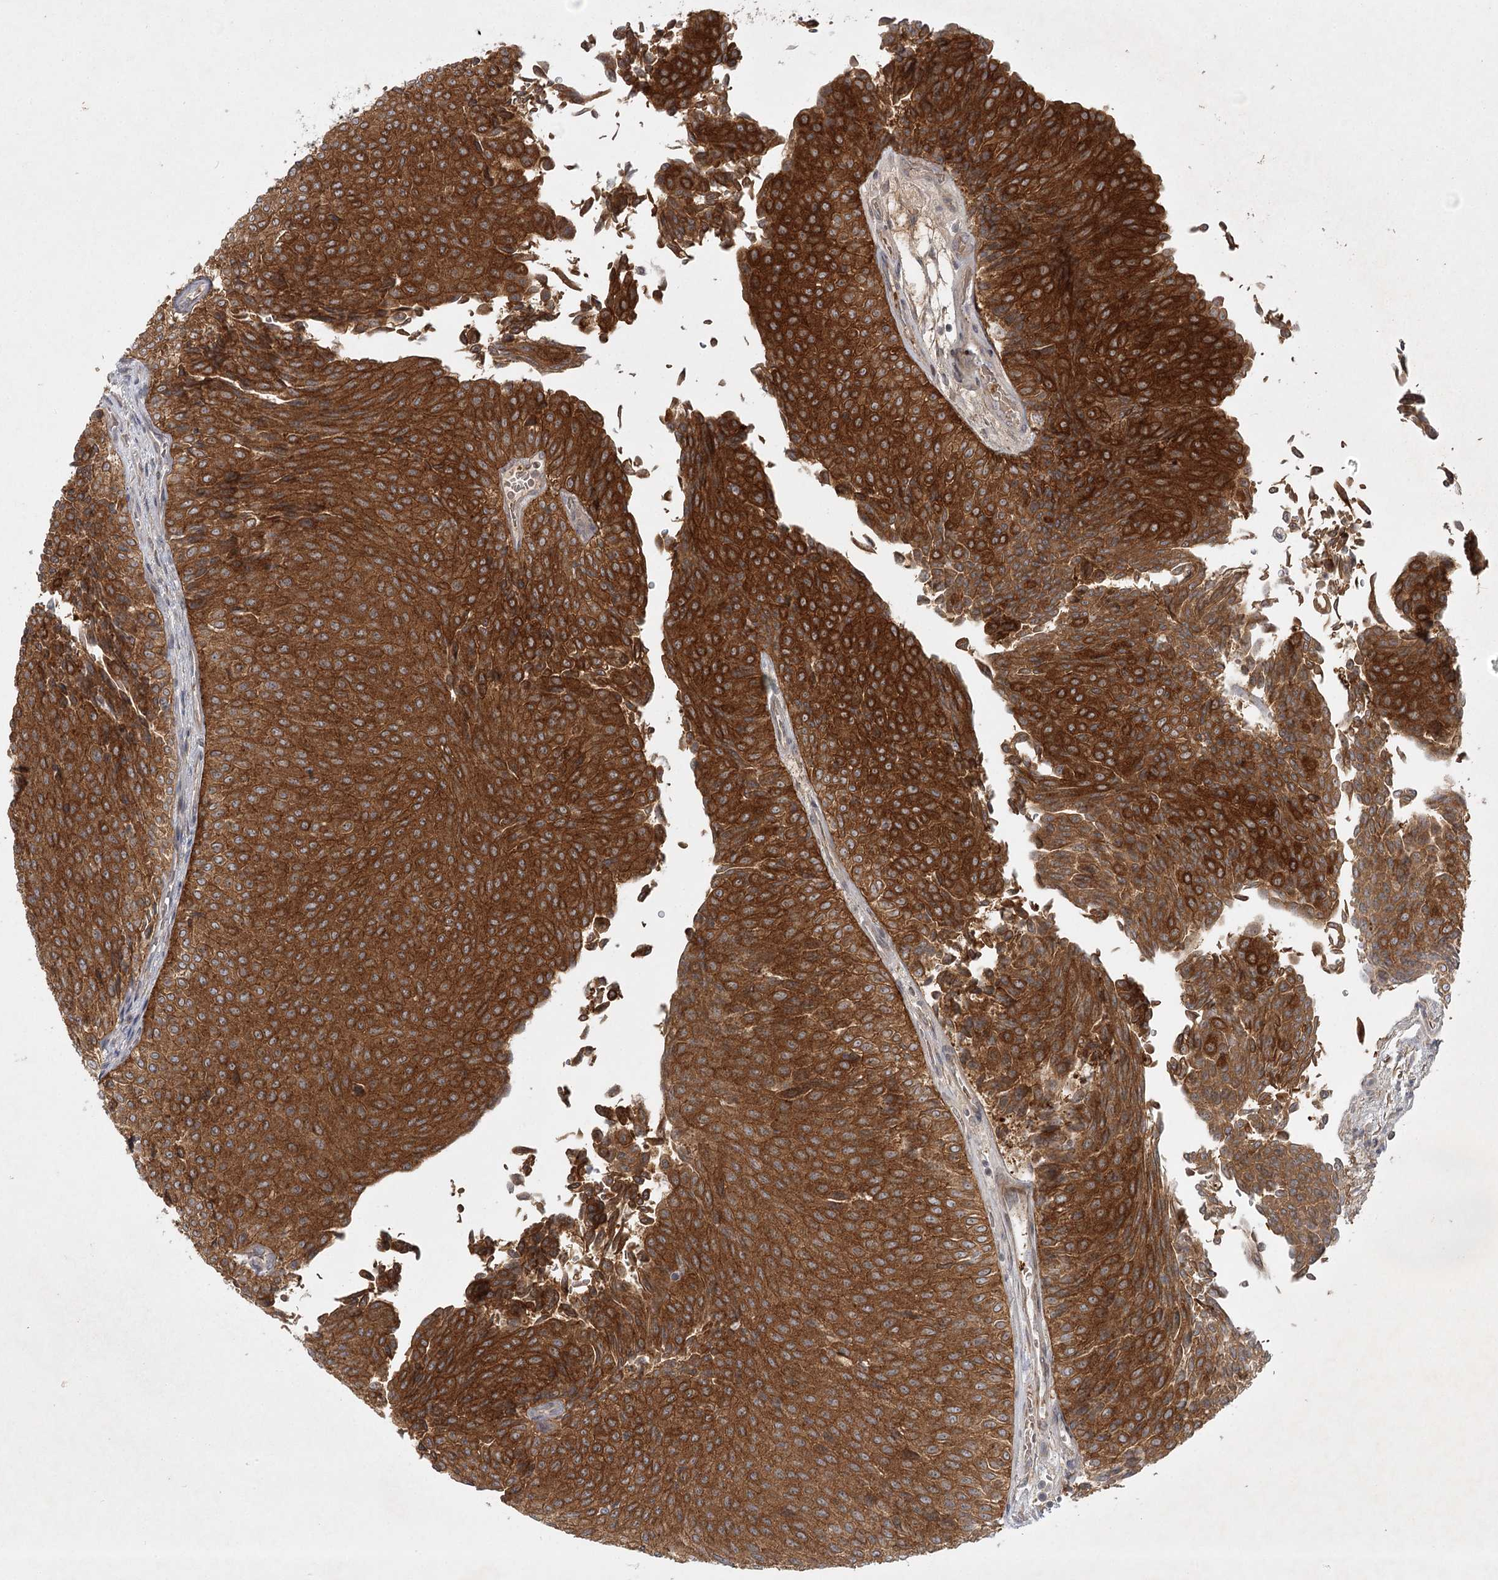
{"staining": {"intensity": "strong", "quantity": ">75%", "location": "cytoplasmic/membranous"}, "tissue": "urothelial cancer", "cell_type": "Tumor cells", "image_type": "cancer", "snomed": [{"axis": "morphology", "description": "Urothelial carcinoma, Low grade"}, {"axis": "topography", "description": "Urinary bladder"}], "caption": "Approximately >75% of tumor cells in human urothelial carcinoma (low-grade) exhibit strong cytoplasmic/membranous protein positivity as visualized by brown immunohistochemical staining.", "gene": "SH2D3A", "patient": {"sex": "male", "age": 78}}